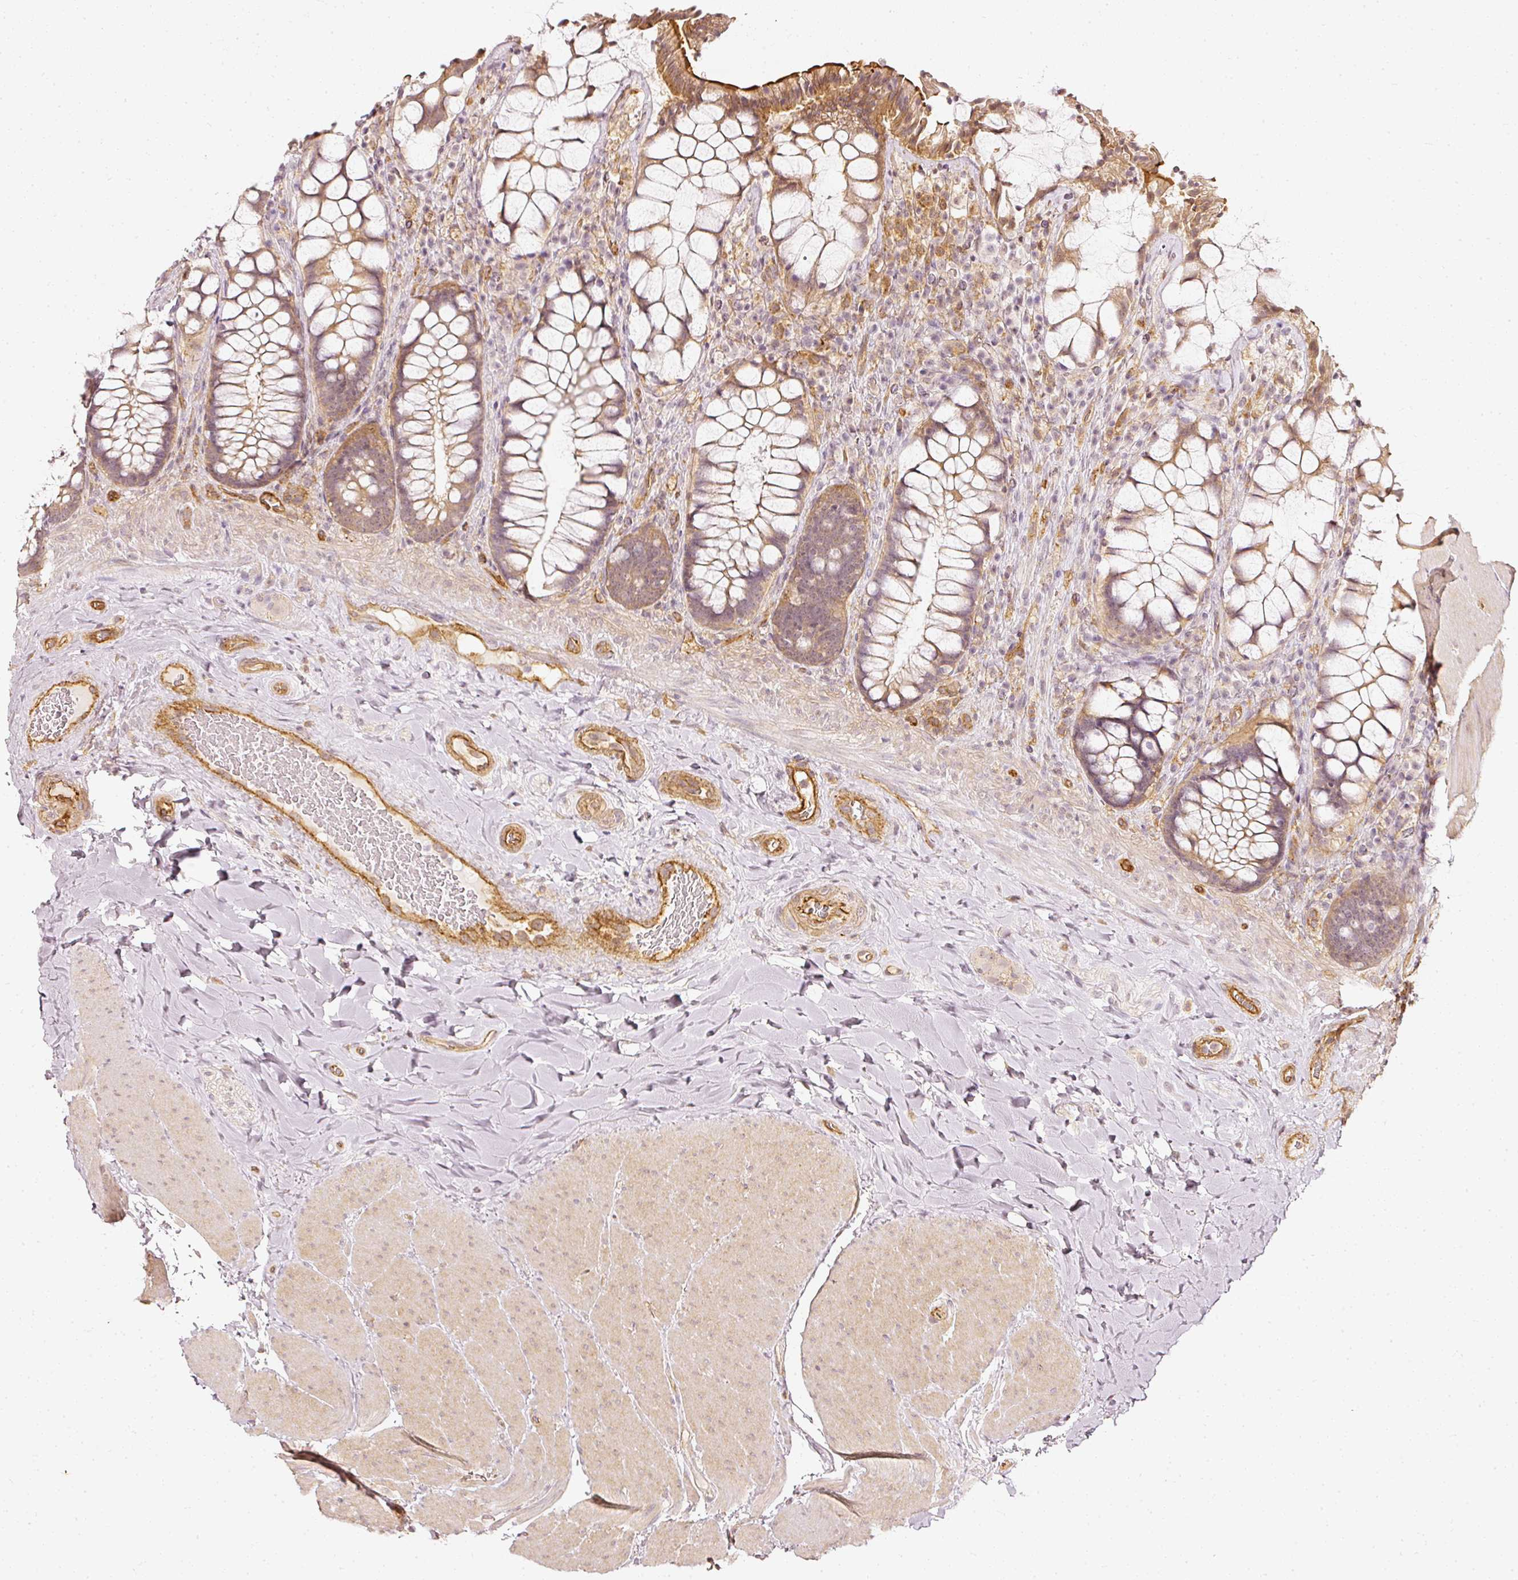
{"staining": {"intensity": "moderate", "quantity": ">75%", "location": "cytoplasmic/membranous"}, "tissue": "rectum", "cell_type": "Glandular cells", "image_type": "normal", "snomed": [{"axis": "morphology", "description": "Normal tissue, NOS"}, {"axis": "topography", "description": "Rectum"}], "caption": "Brown immunohistochemical staining in benign rectum demonstrates moderate cytoplasmic/membranous staining in approximately >75% of glandular cells.", "gene": "DRD2", "patient": {"sex": "female", "age": 58}}